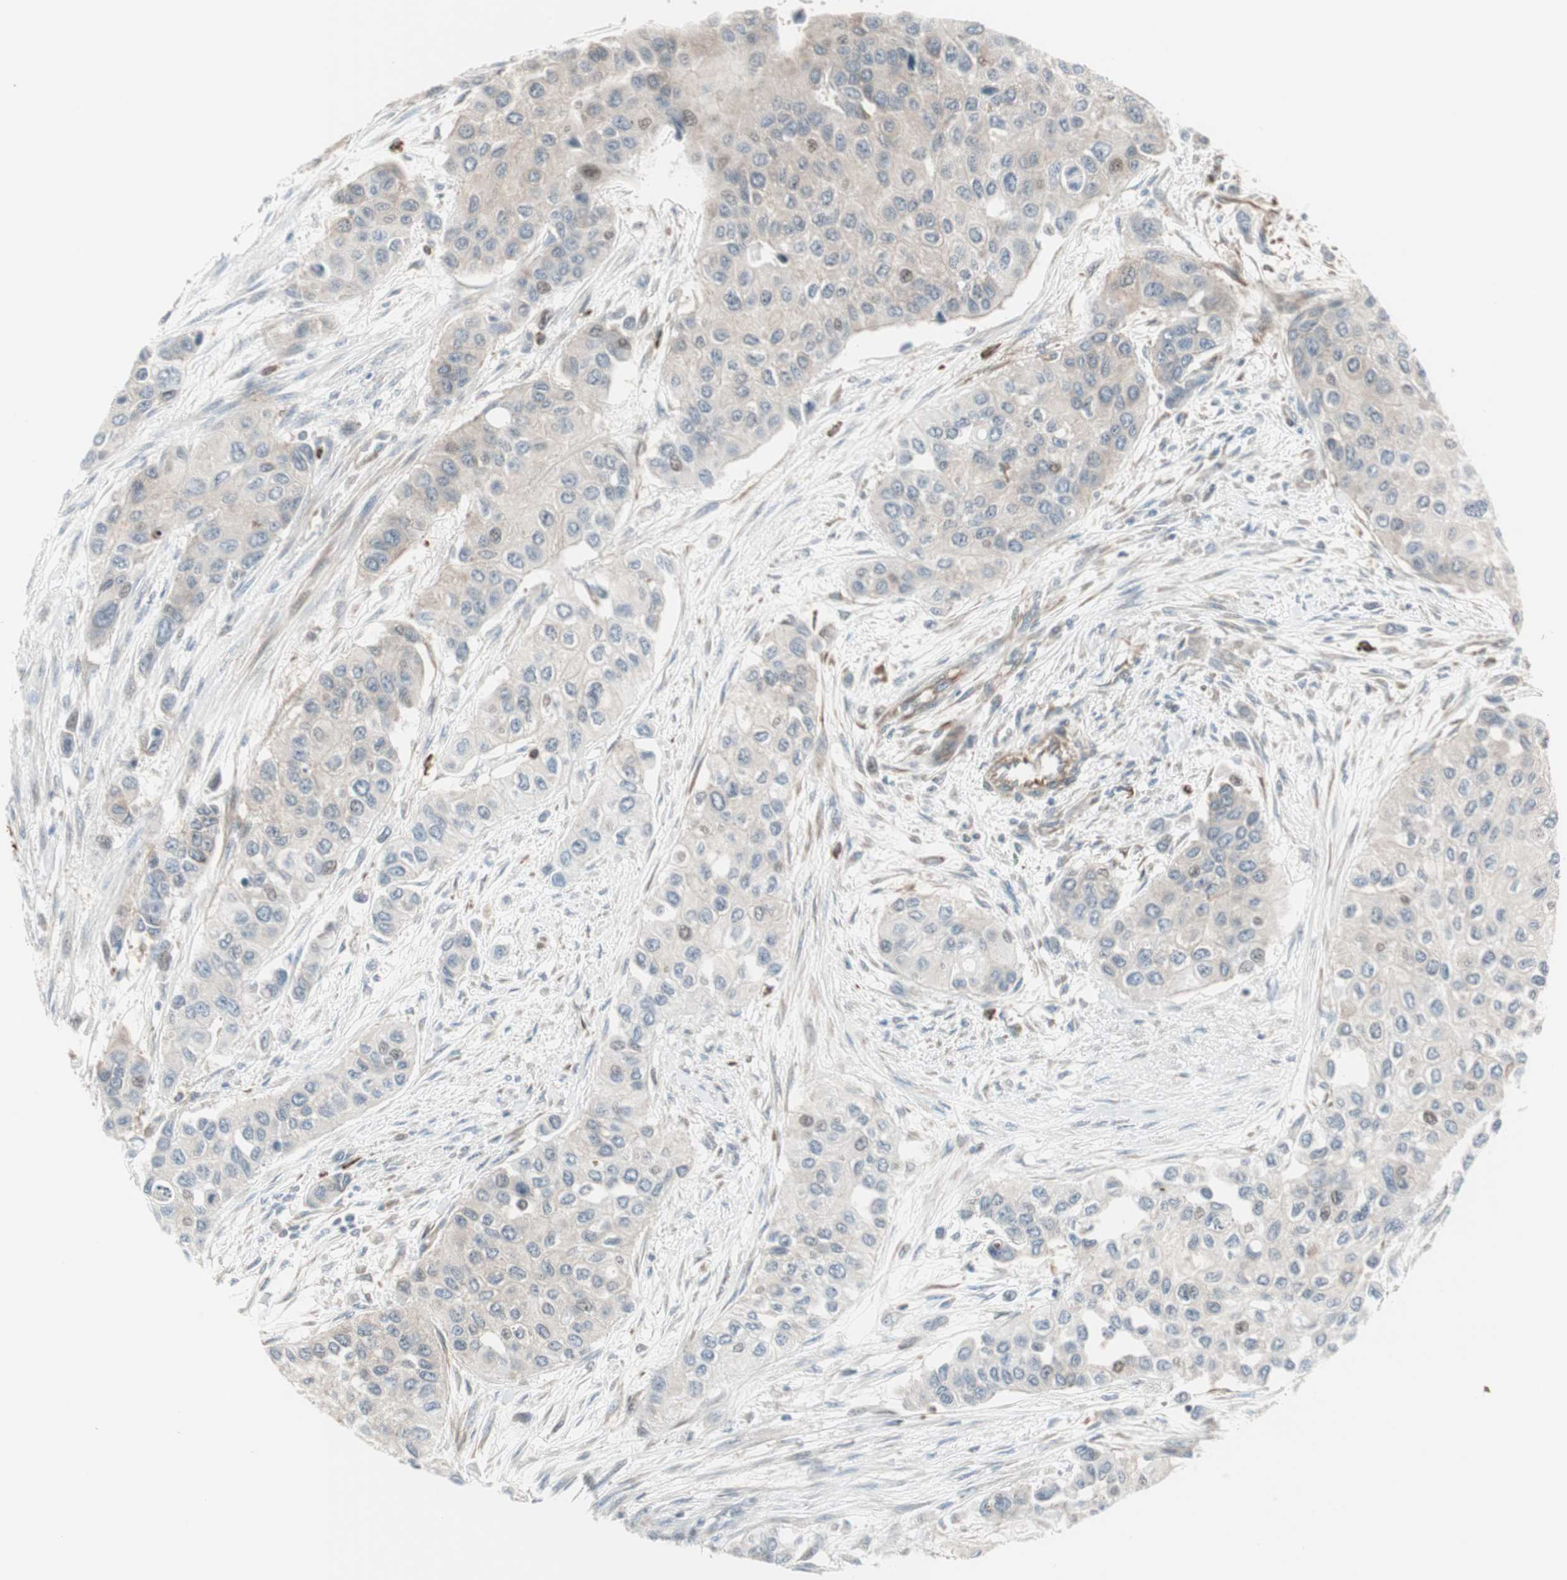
{"staining": {"intensity": "weak", "quantity": "<25%", "location": "nuclear"}, "tissue": "urothelial cancer", "cell_type": "Tumor cells", "image_type": "cancer", "snomed": [{"axis": "morphology", "description": "Urothelial carcinoma, High grade"}, {"axis": "topography", "description": "Urinary bladder"}], "caption": "Tumor cells are negative for brown protein staining in urothelial carcinoma (high-grade).", "gene": "MAD2L2", "patient": {"sex": "female", "age": 56}}